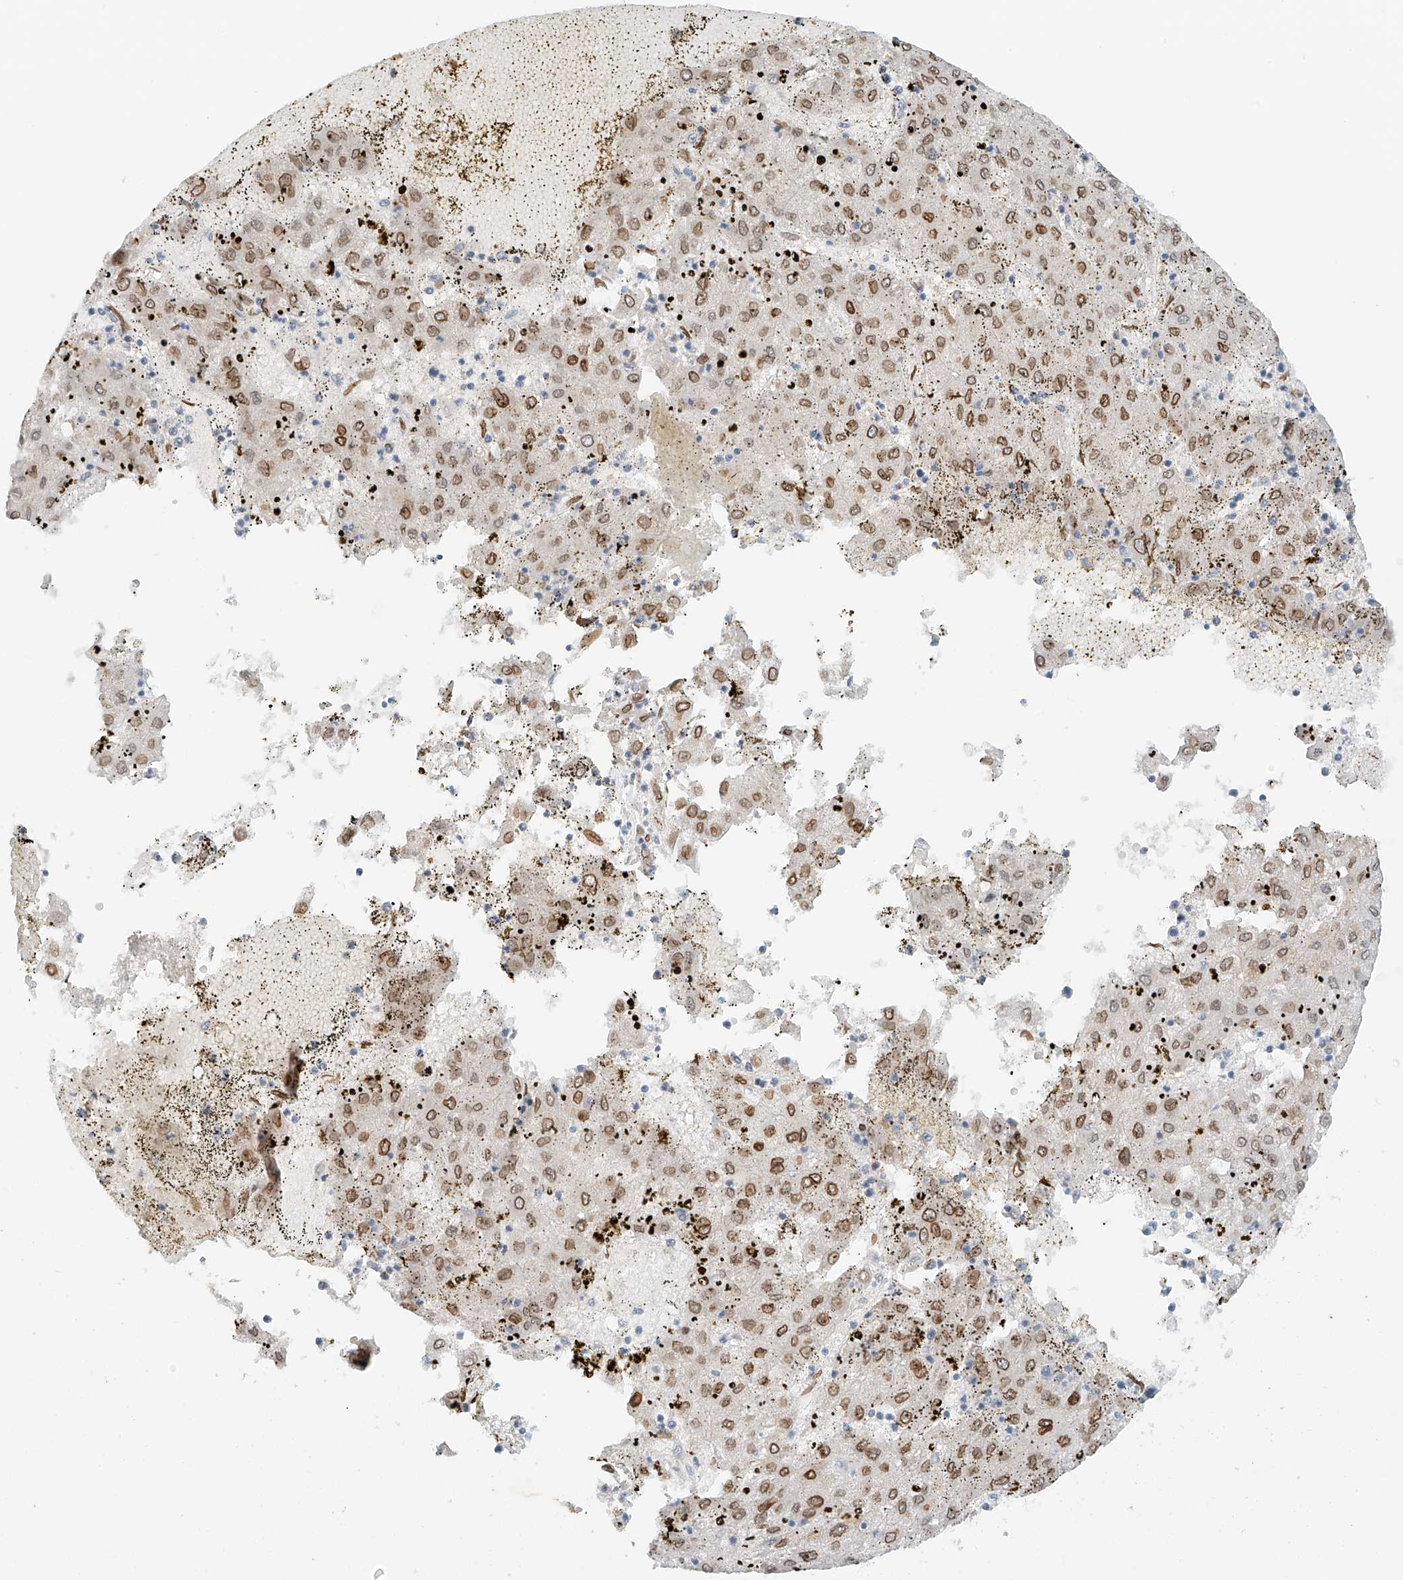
{"staining": {"intensity": "moderate", "quantity": ">75%", "location": "cytoplasmic/membranous,nuclear"}, "tissue": "liver cancer", "cell_type": "Tumor cells", "image_type": "cancer", "snomed": [{"axis": "morphology", "description": "Carcinoma, Hepatocellular, NOS"}, {"axis": "topography", "description": "Liver"}], "caption": "This is an image of immunohistochemistry staining of liver cancer, which shows moderate expression in the cytoplasmic/membranous and nuclear of tumor cells.", "gene": "STARD9", "patient": {"sex": "male", "age": 72}}